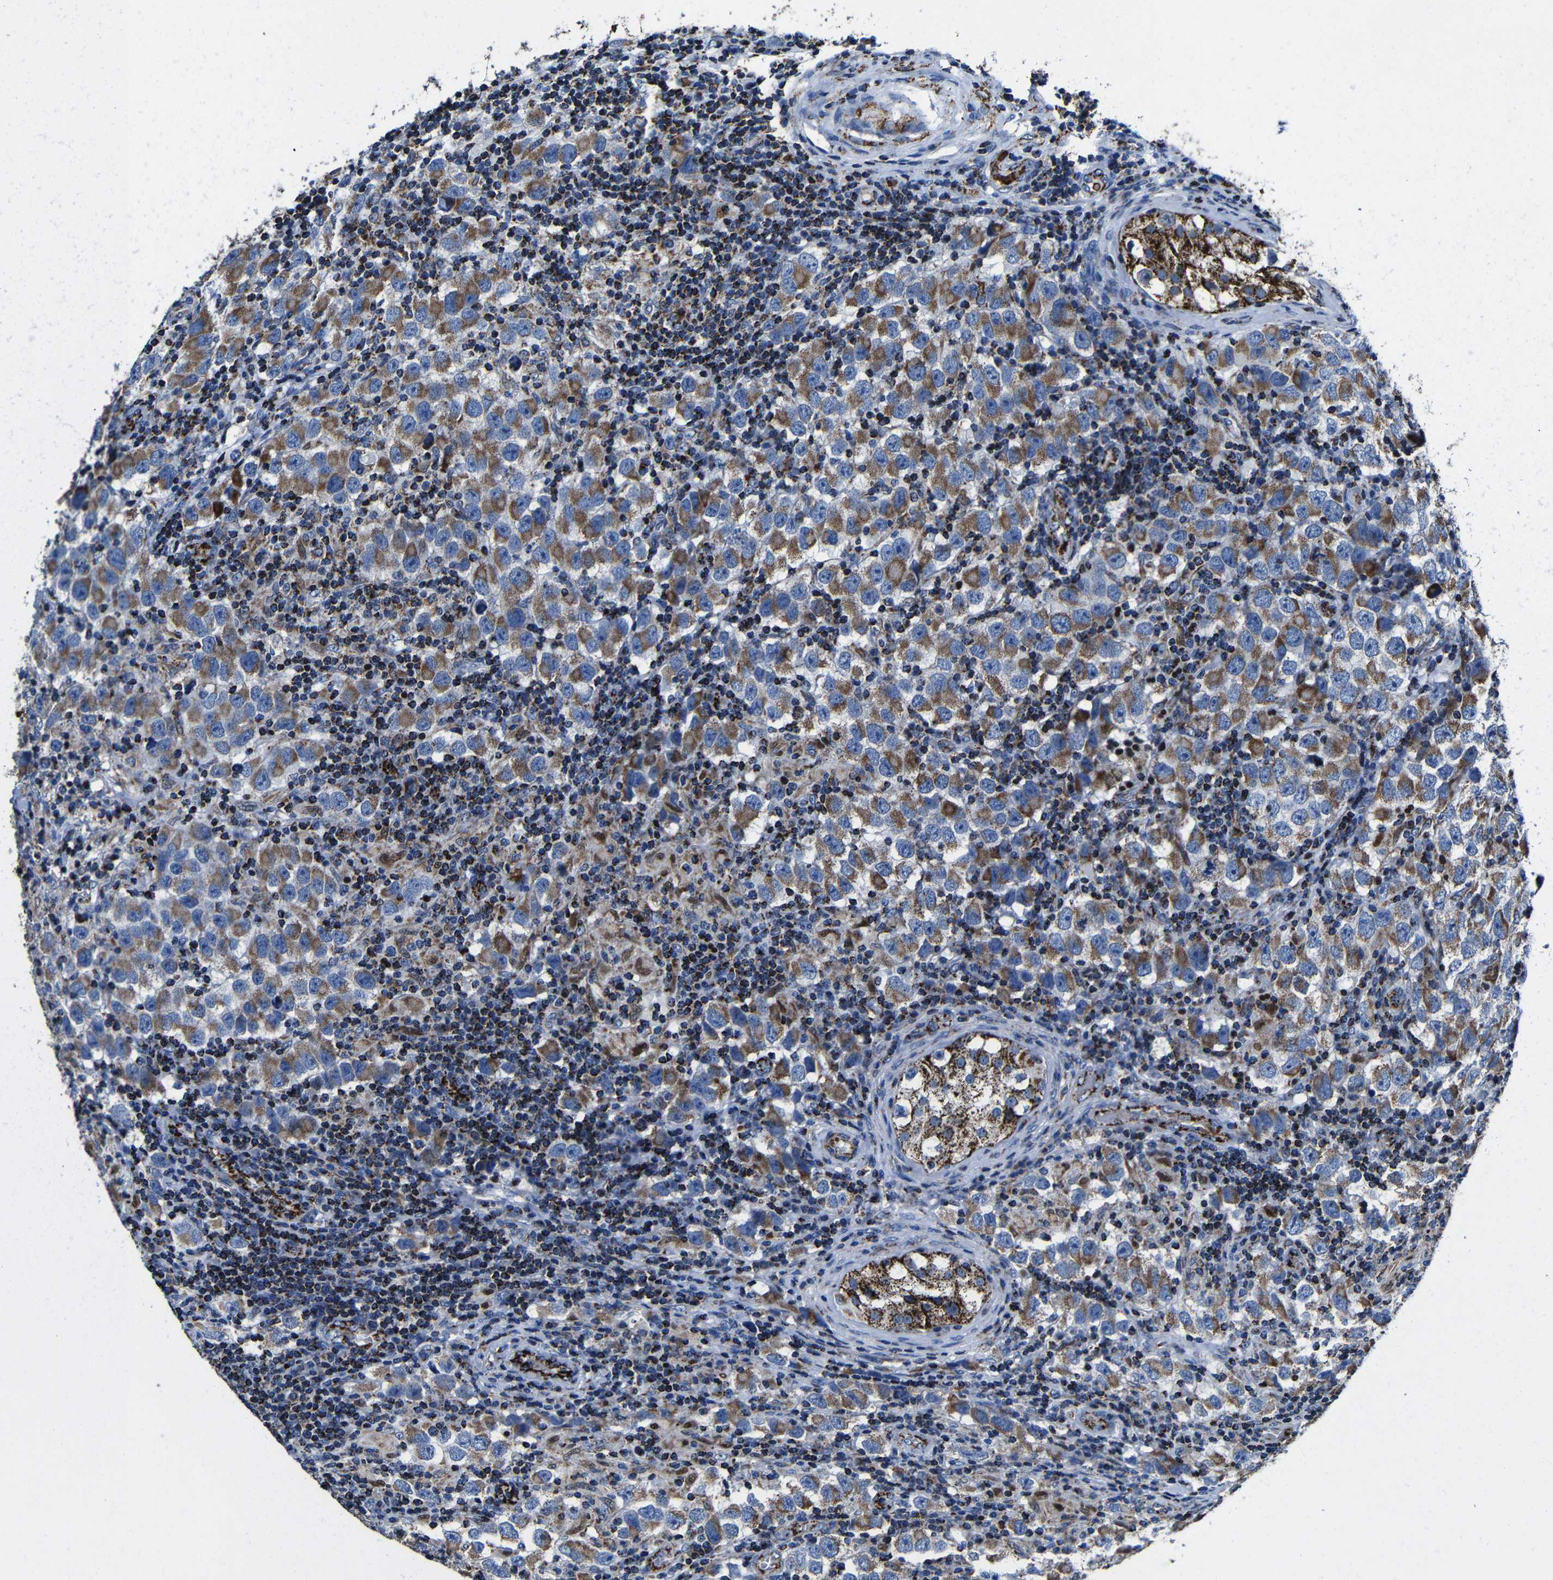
{"staining": {"intensity": "moderate", "quantity": ">75%", "location": "cytoplasmic/membranous"}, "tissue": "testis cancer", "cell_type": "Tumor cells", "image_type": "cancer", "snomed": [{"axis": "morphology", "description": "Carcinoma, Embryonal, NOS"}, {"axis": "topography", "description": "Testis"}], "caption": "Testis cancer tissue demonstrates moderate cytoplasmic/membranous staining in about >75% of tumor cells, visualized by immunohistochemistry. The staining is performed using DAB brown chromogen to label protein expression. The nuclei are counter-stained blue using hematoxylin.", "gene": "CA5B", "patient": {"sex": "male", "age": 21}}